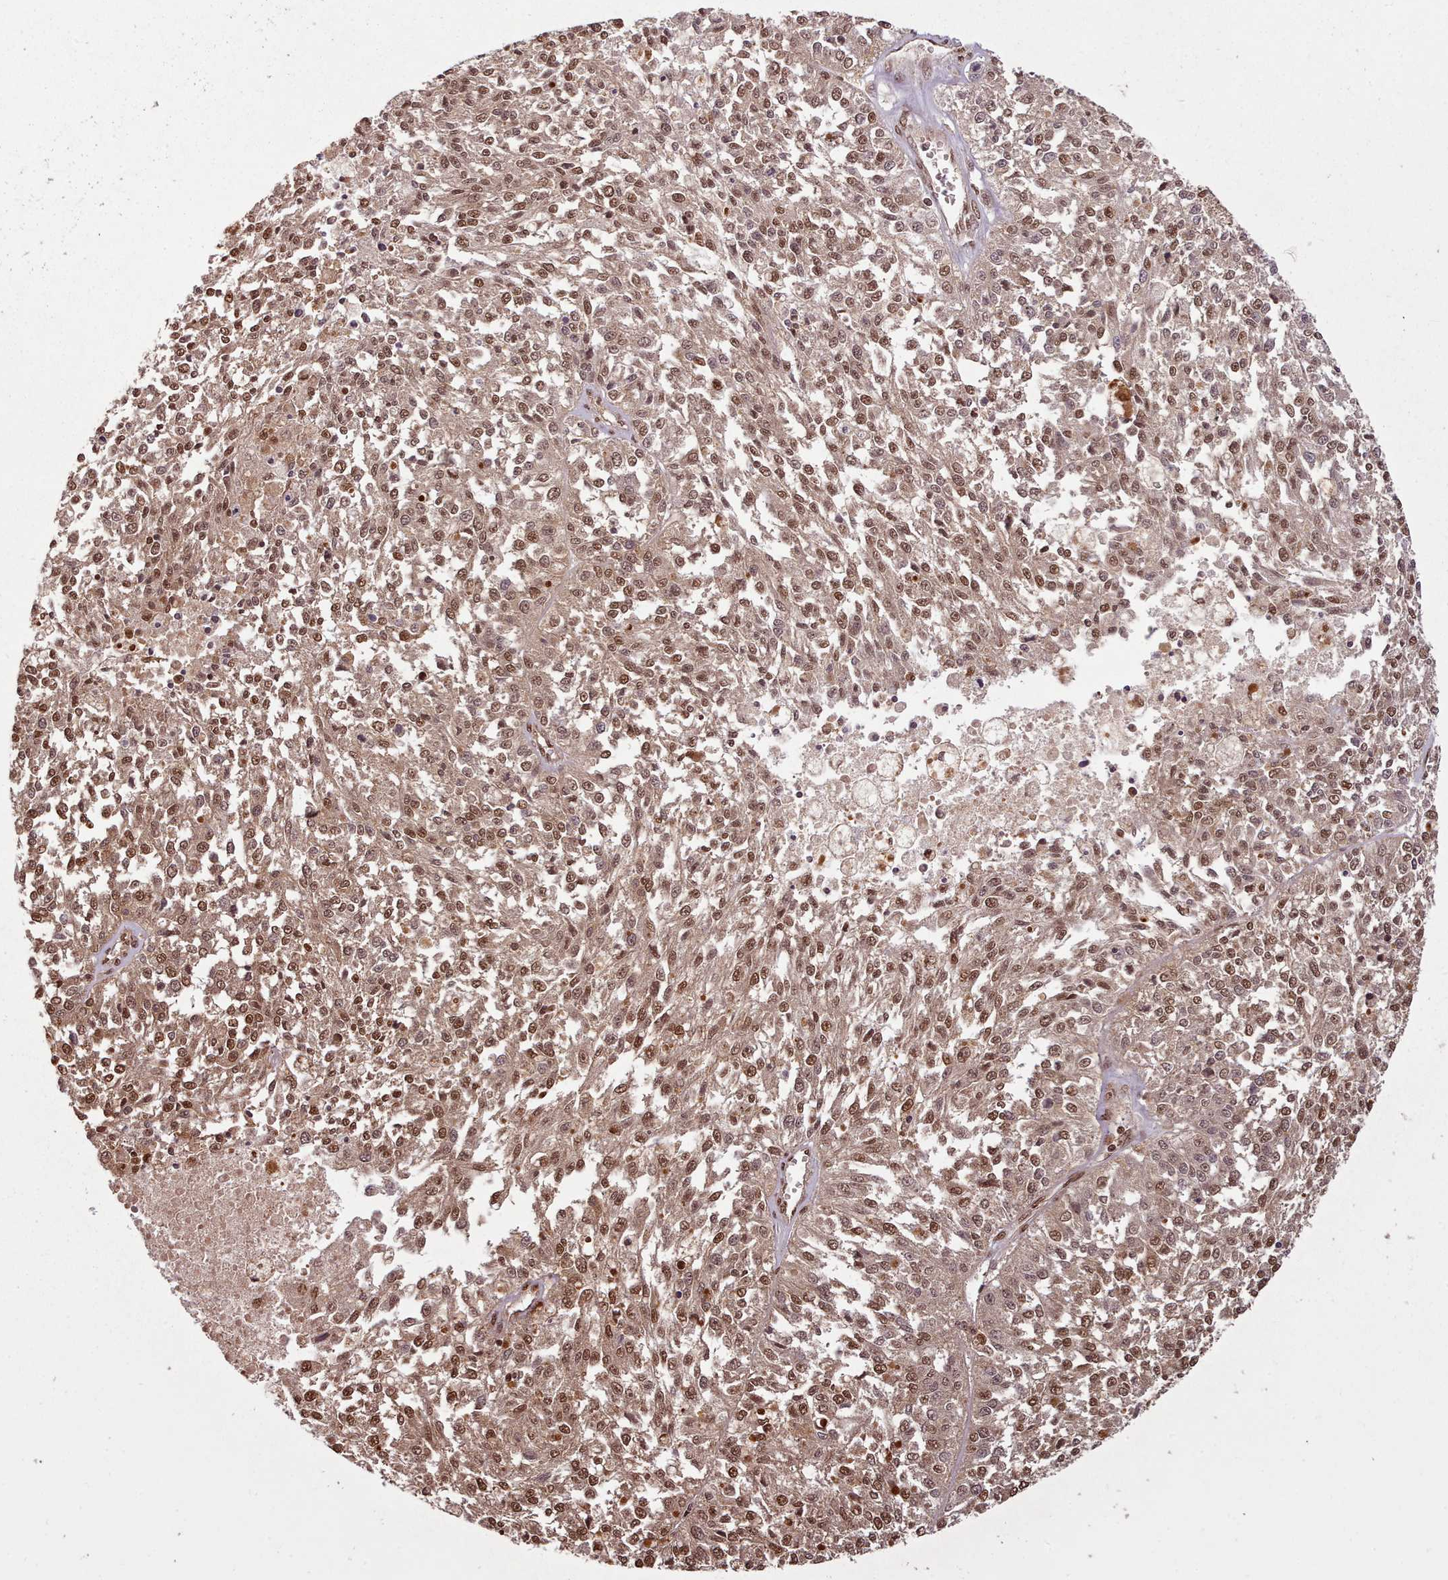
{"staining": {"intensity": "moderate", "quantity": ">75%", "location": "nuclear"}, "tissue": "melanoma", "cell_type": "Tumor cells", "image_type": "cancer", "snomed": [{"axis": "morphology", "description": "Malignant melanoma, NOS"}, {"axis": "topography", "description": "Skin"}], "caption": "Immunohistochemistry (IHC) (DAB) staining of human malignant melanoma demonstrates moderate nuclear protein staining in approximately >75% of tumor cells. (brown staining indicates protein expression, while blue staining denotes nuclei).", "gene": "RPS27A", "patient": {"sex": "female", "age": 64}}